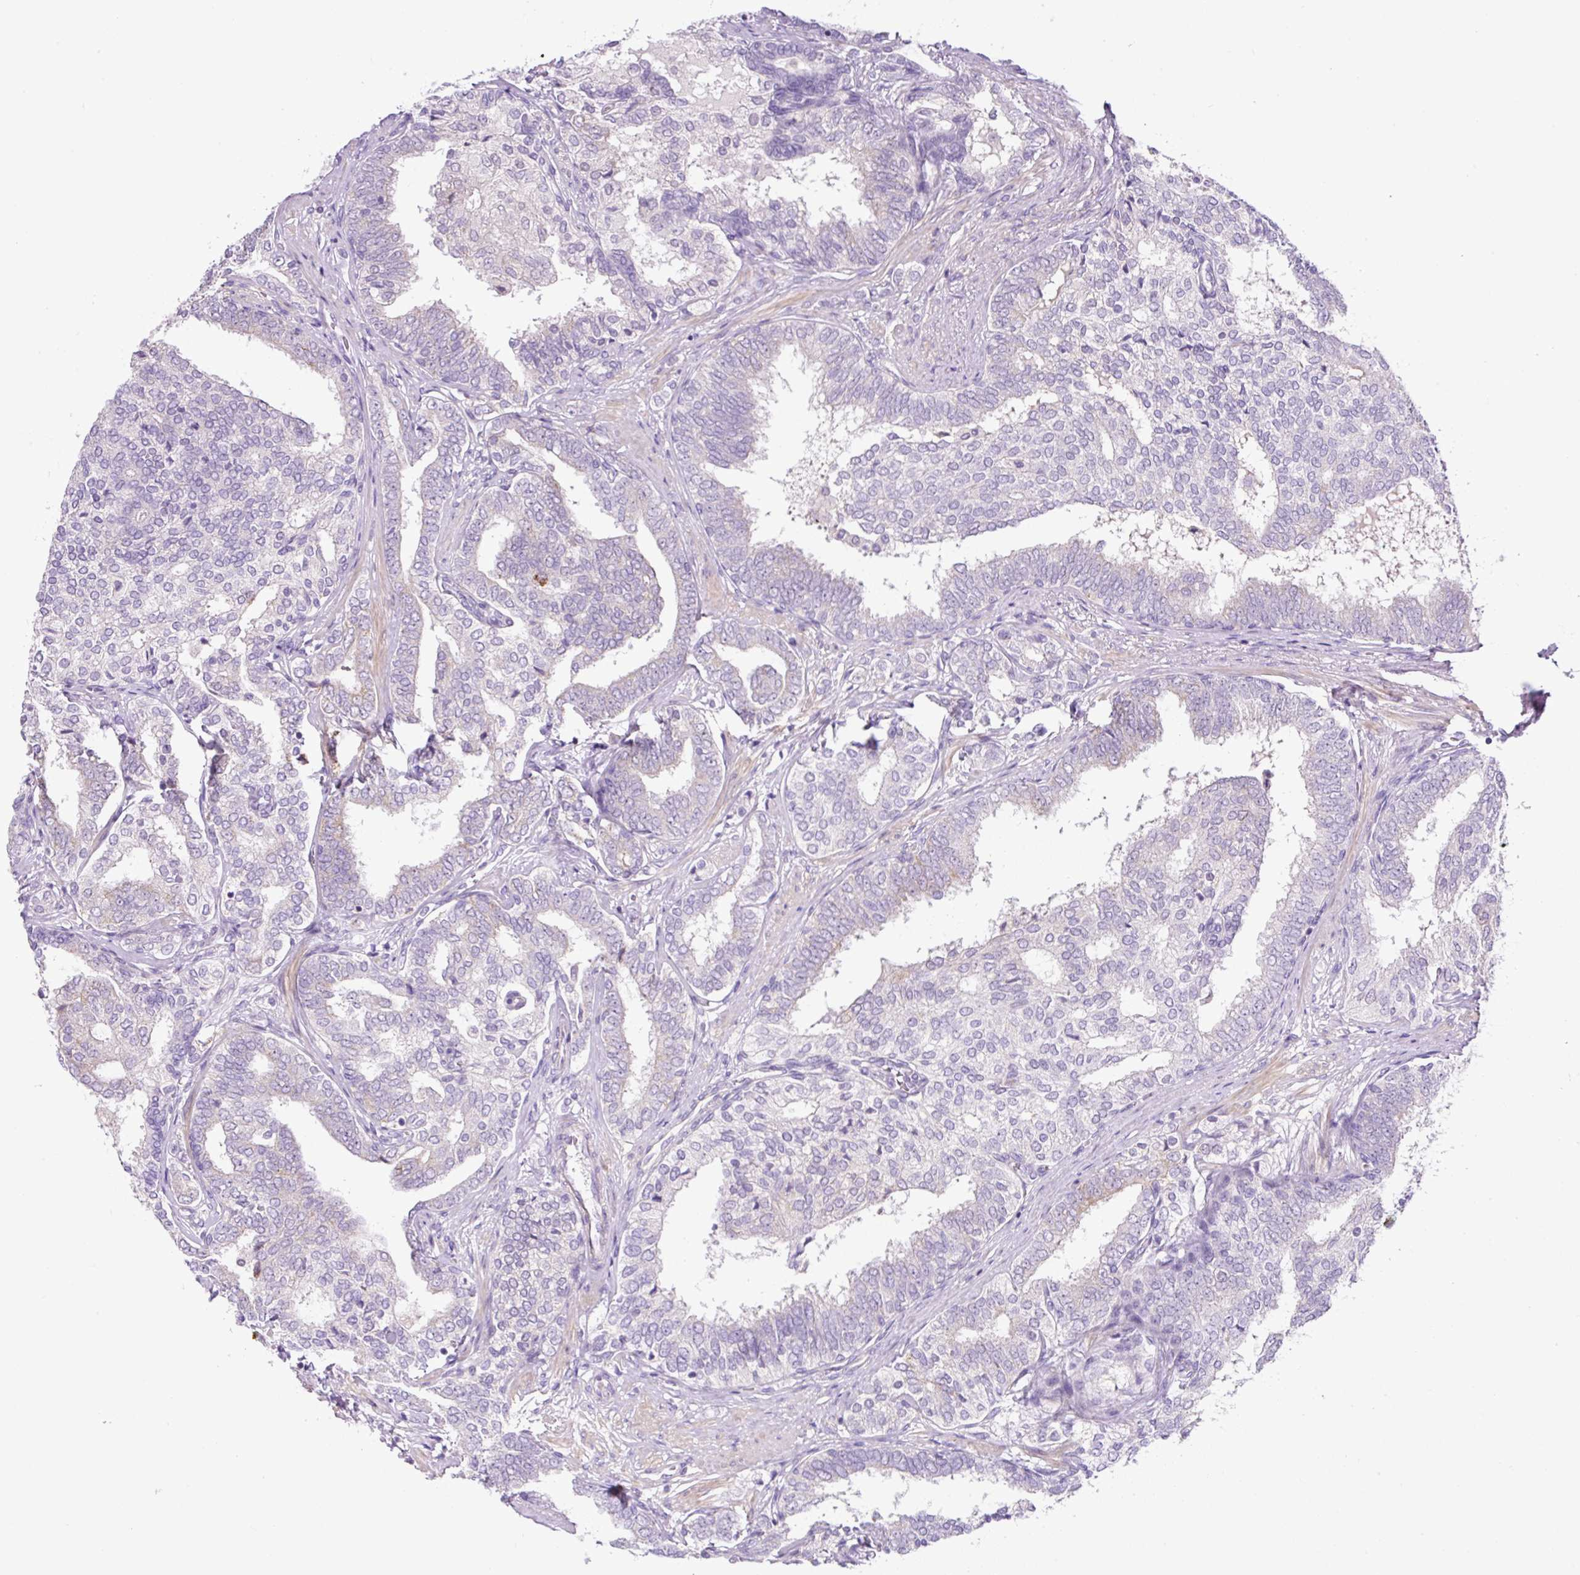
{"staining": {"intensity": "moderate", "quantity": "<25%", "location": "cytoplasmic/membranous"}, "tissue": "prostate cancer", "cell_type": "Tumor cells", "image_type": "cancer", "snomed": [{"axis": "morphology", "description": "Adenocarcinoma, High grade"}, {"axis": "topography", "description": "Prostate"}], "caption": "A photomicrograph of adenocarcinoma (high-grade) (prostate) stained for a protein exhibits moderate cytoplasmic/membranous brown staining in tumor cells.", "gene": "OGDHL", "patient": {"sex": "male", "age": 72}}